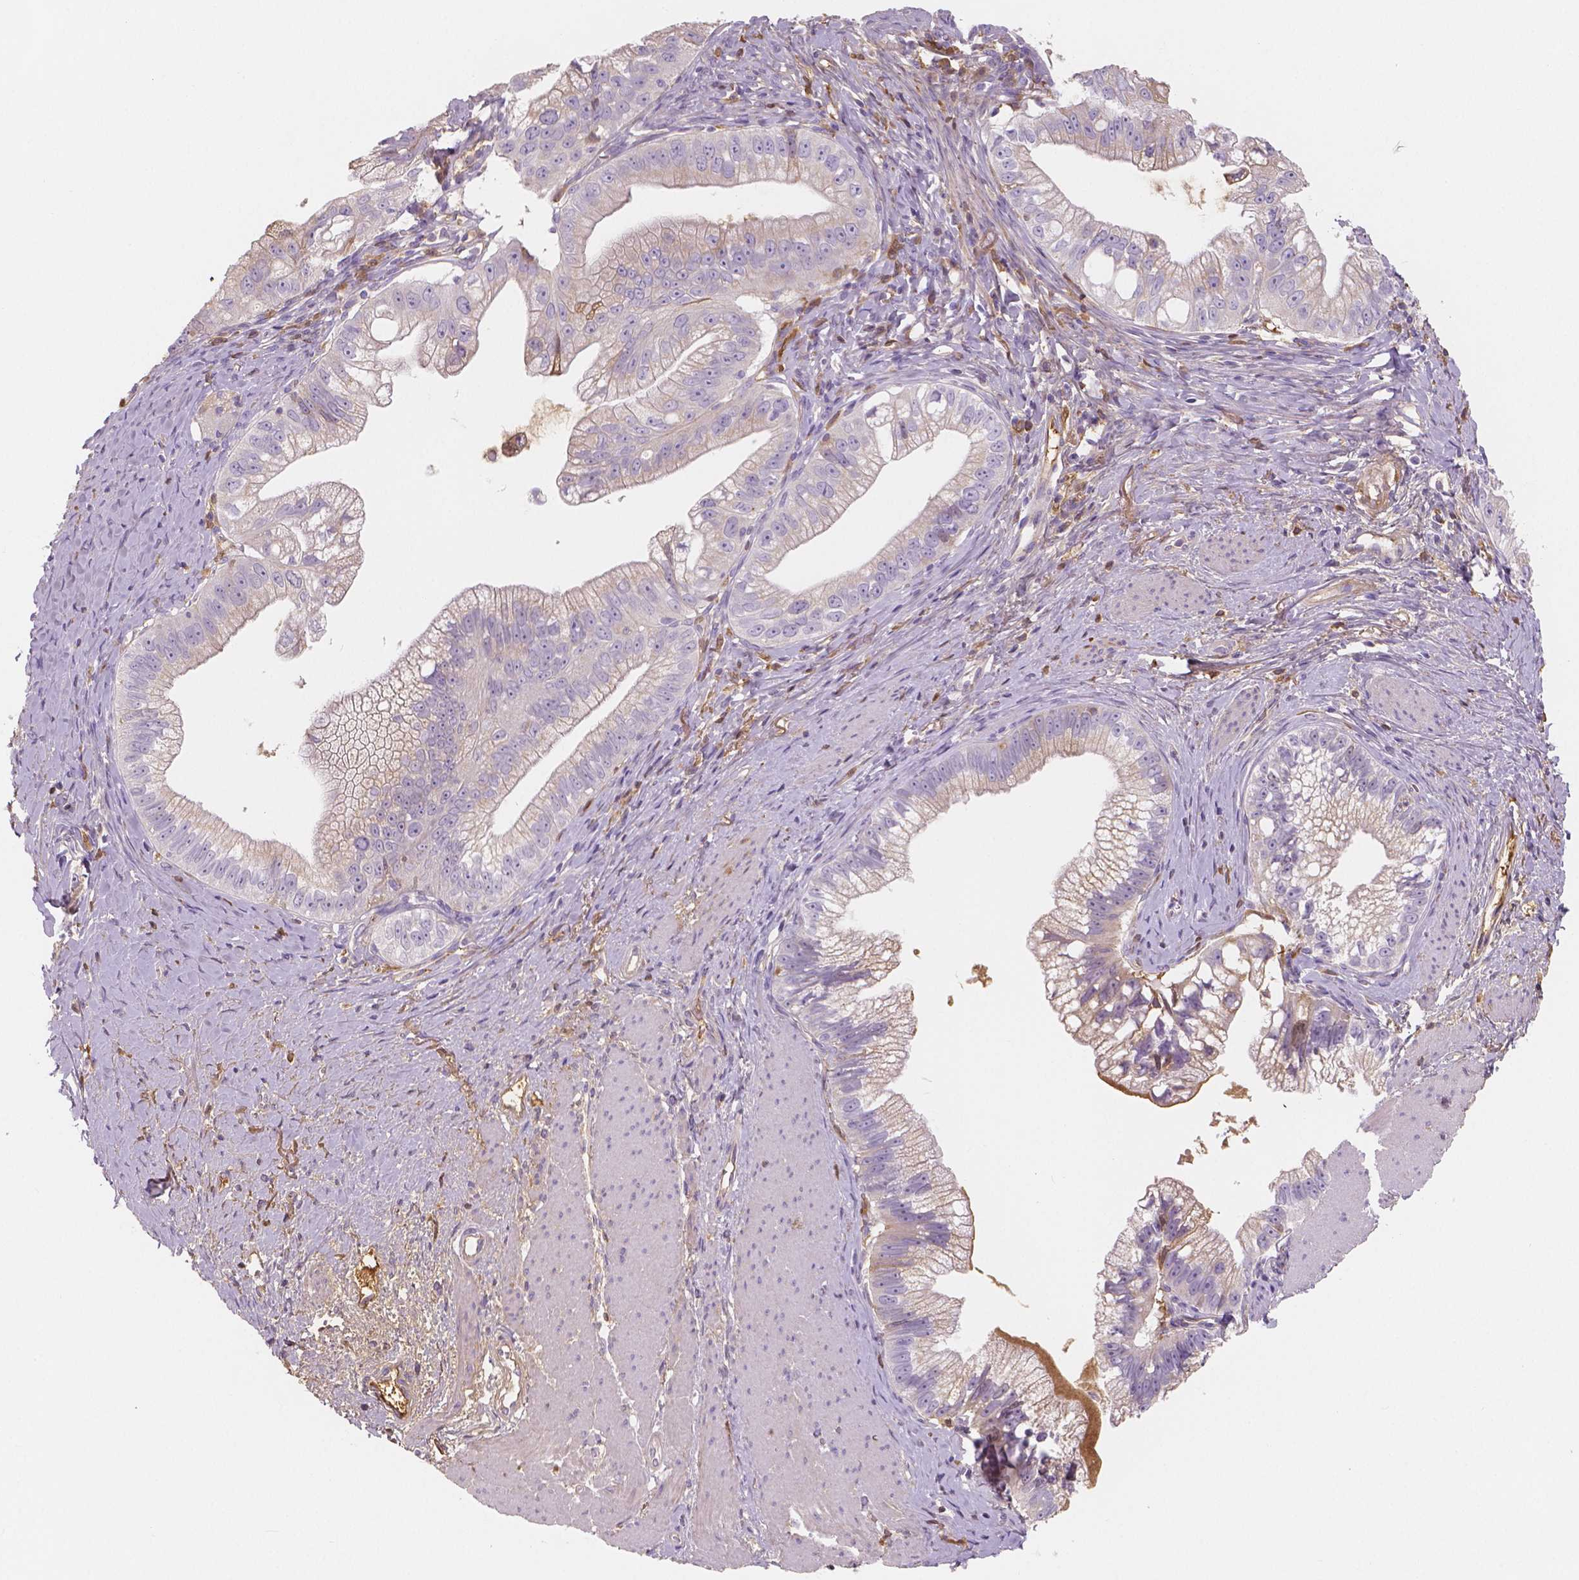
{"staining": {"intensity": "weak", "quantity": "<25%", "location": "cytoplasmic/membranous"}, "tissue": "pancreatic cancer", "cell_type": "Tumor cells", "image_type": "cancer", "snomed": [{"axis": "morphology", "description": "Adenocarcinoma, NOS"}, {"axis": "topography", "description": "Pancreas"}], "caption": "Tumor cells show no significant protein staining in pancreatic adenocarcinoma. Nuclei are stained in blue.", "gene": "APOA4", "patient": {"sex": "male", "age": 70}}